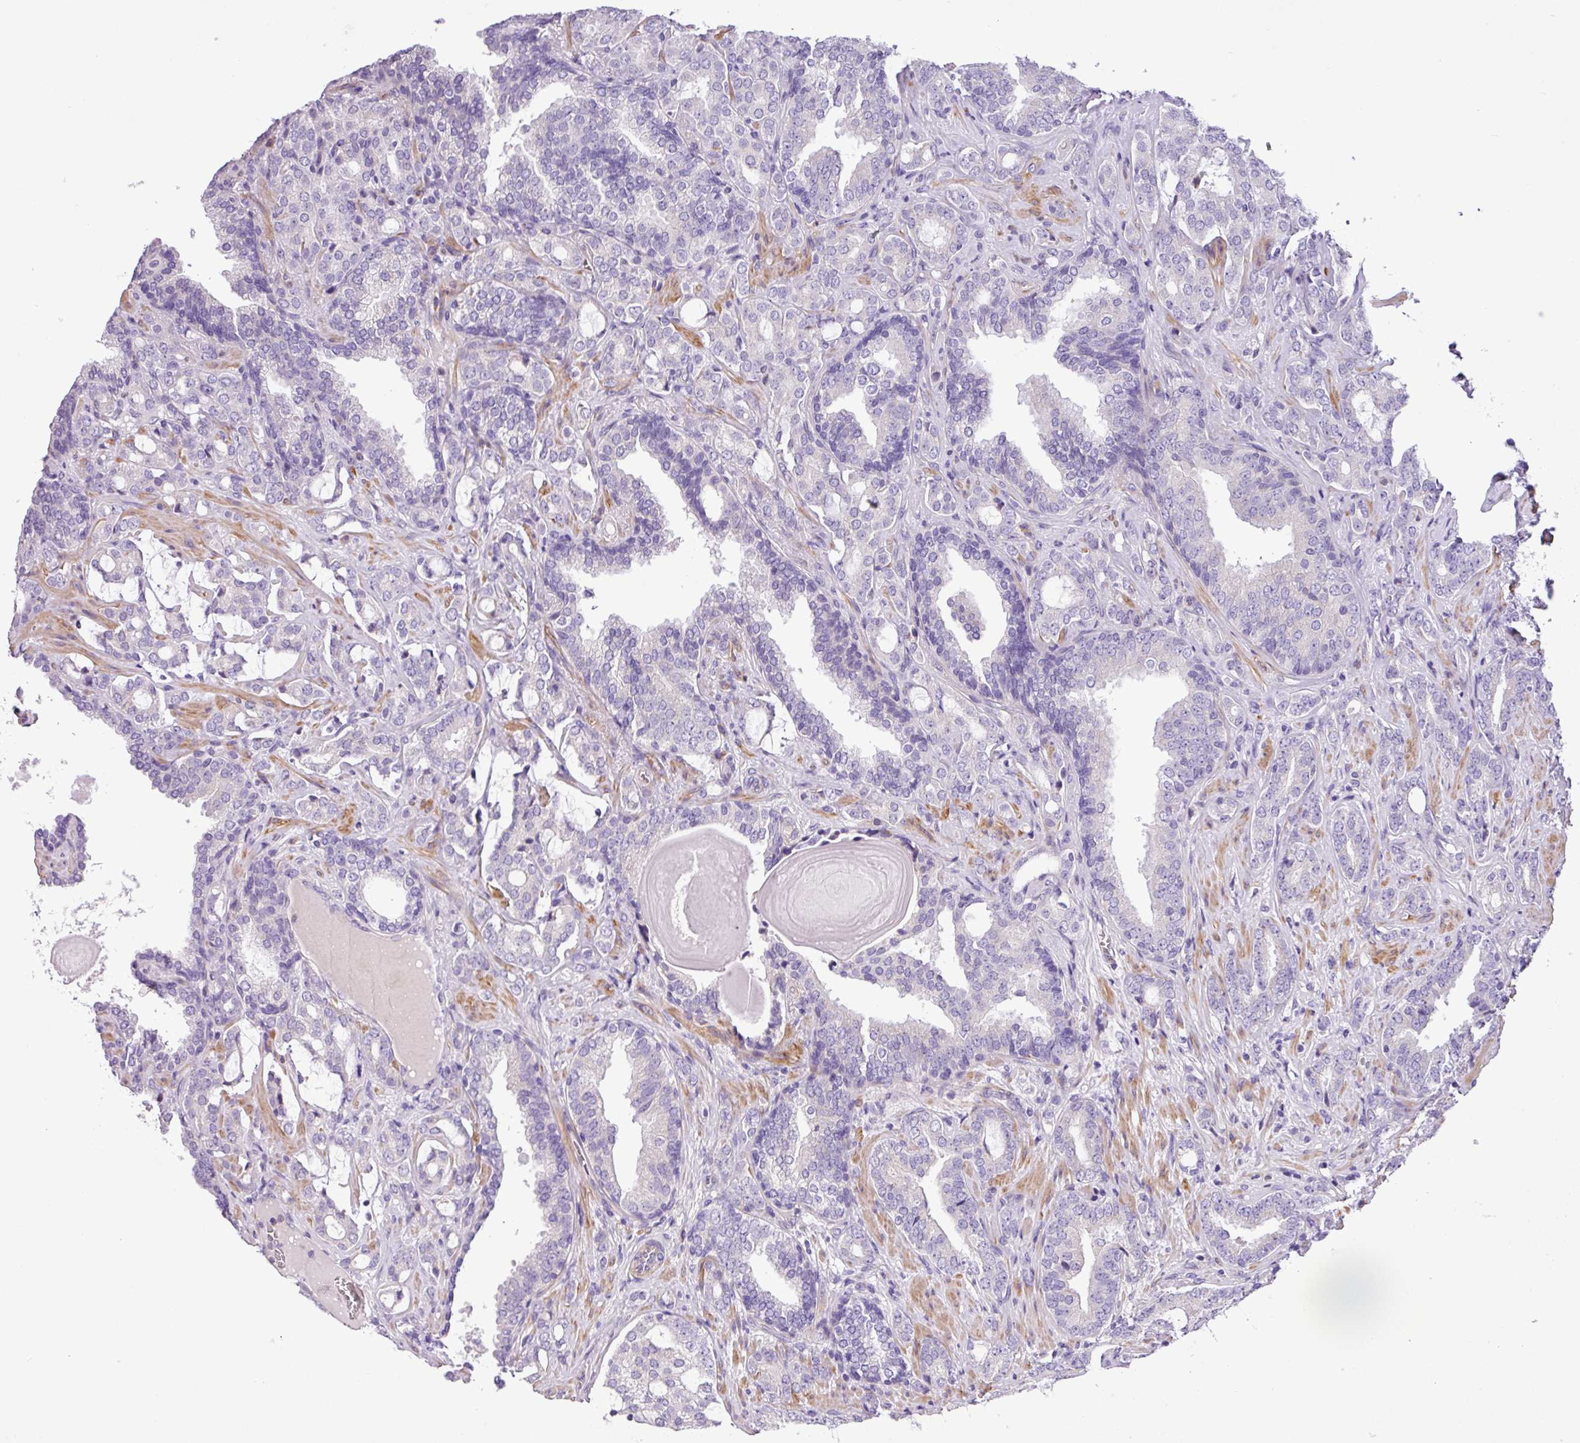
{"staining": {"intensity": "negative", "quantity": "none", "location": "none"}, "tissue": "prostate cancer", "cell_type": "Tumor cells", "image_type": "cancer", "snomed": [{"axis": "morphology", "description": "Adenocarcinoma, High grade"}, {"axis": "topography", "description": "Prostate"}], "caption": "A high-resolution micrograph shows IHC staining of prostate adenocarcinoma (high-grade), which demonstrates no significant expression in tumor cells. Nuclei are stained in blue.", "gene": "C11orf91", "patient": {"sex": "male", "age": 63}}